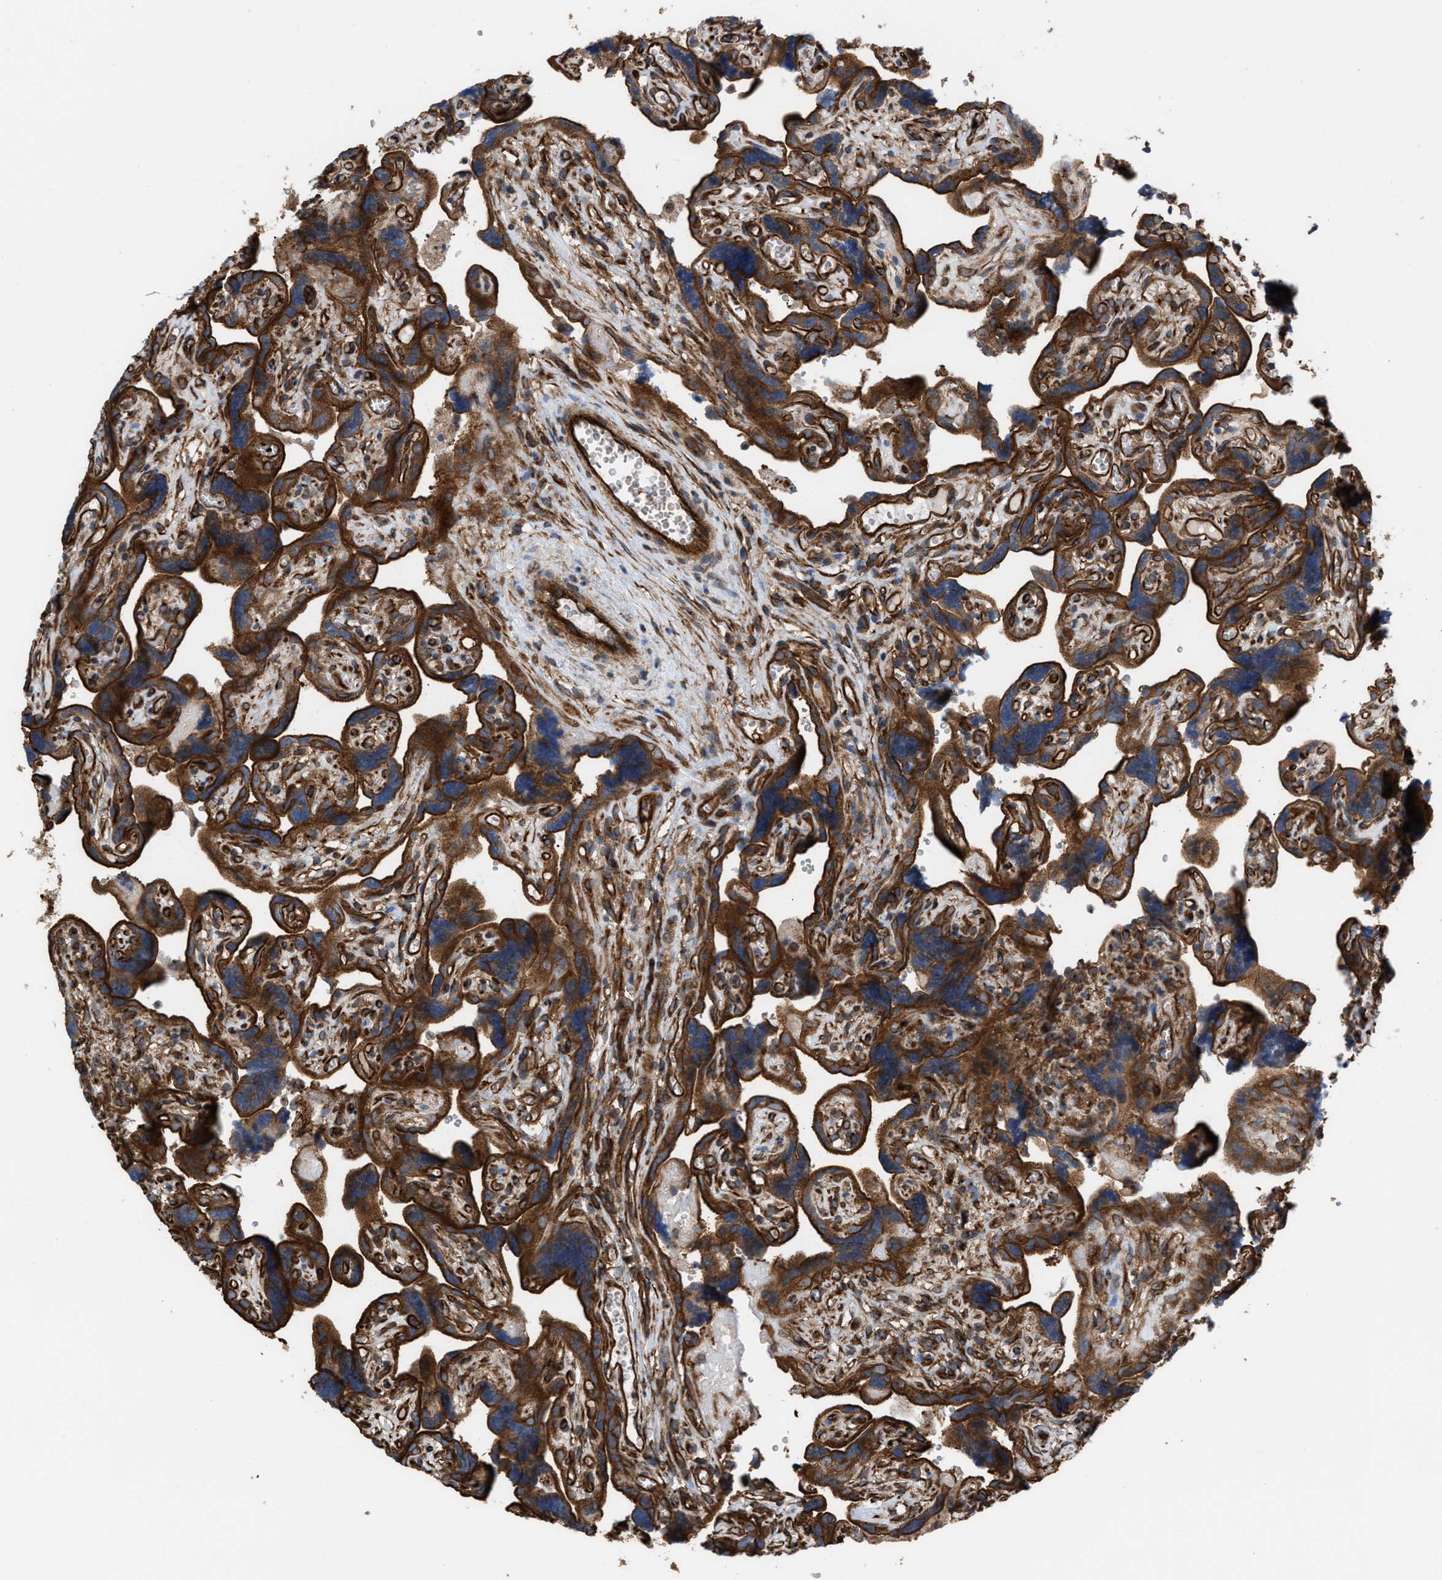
{"staining": {"intensity": "strong", "quantity": ">75%", "location": "cytoplasmic/membranous"}, "tissue": "placenta", "cell_type": "Decidual cells", "image_type": "normal", "snomed": [{"axis": "morphology", "description": "Normal tissue, NOS"}, {"axis": "topography", "description": "Placenta"}], "caption": "Immunohistochemistry micrograph of normal placenta: human placenta stained using immunohistochemistry (IHC) exhibits high levels of strong protein expression localized specifically in the cytoplasmic/membranous of decidual cells, appearing as a cytoplasmic/membranous brown color.", "gene": "EPS15L1", "patient": {"sex": "female", "age": 30}}